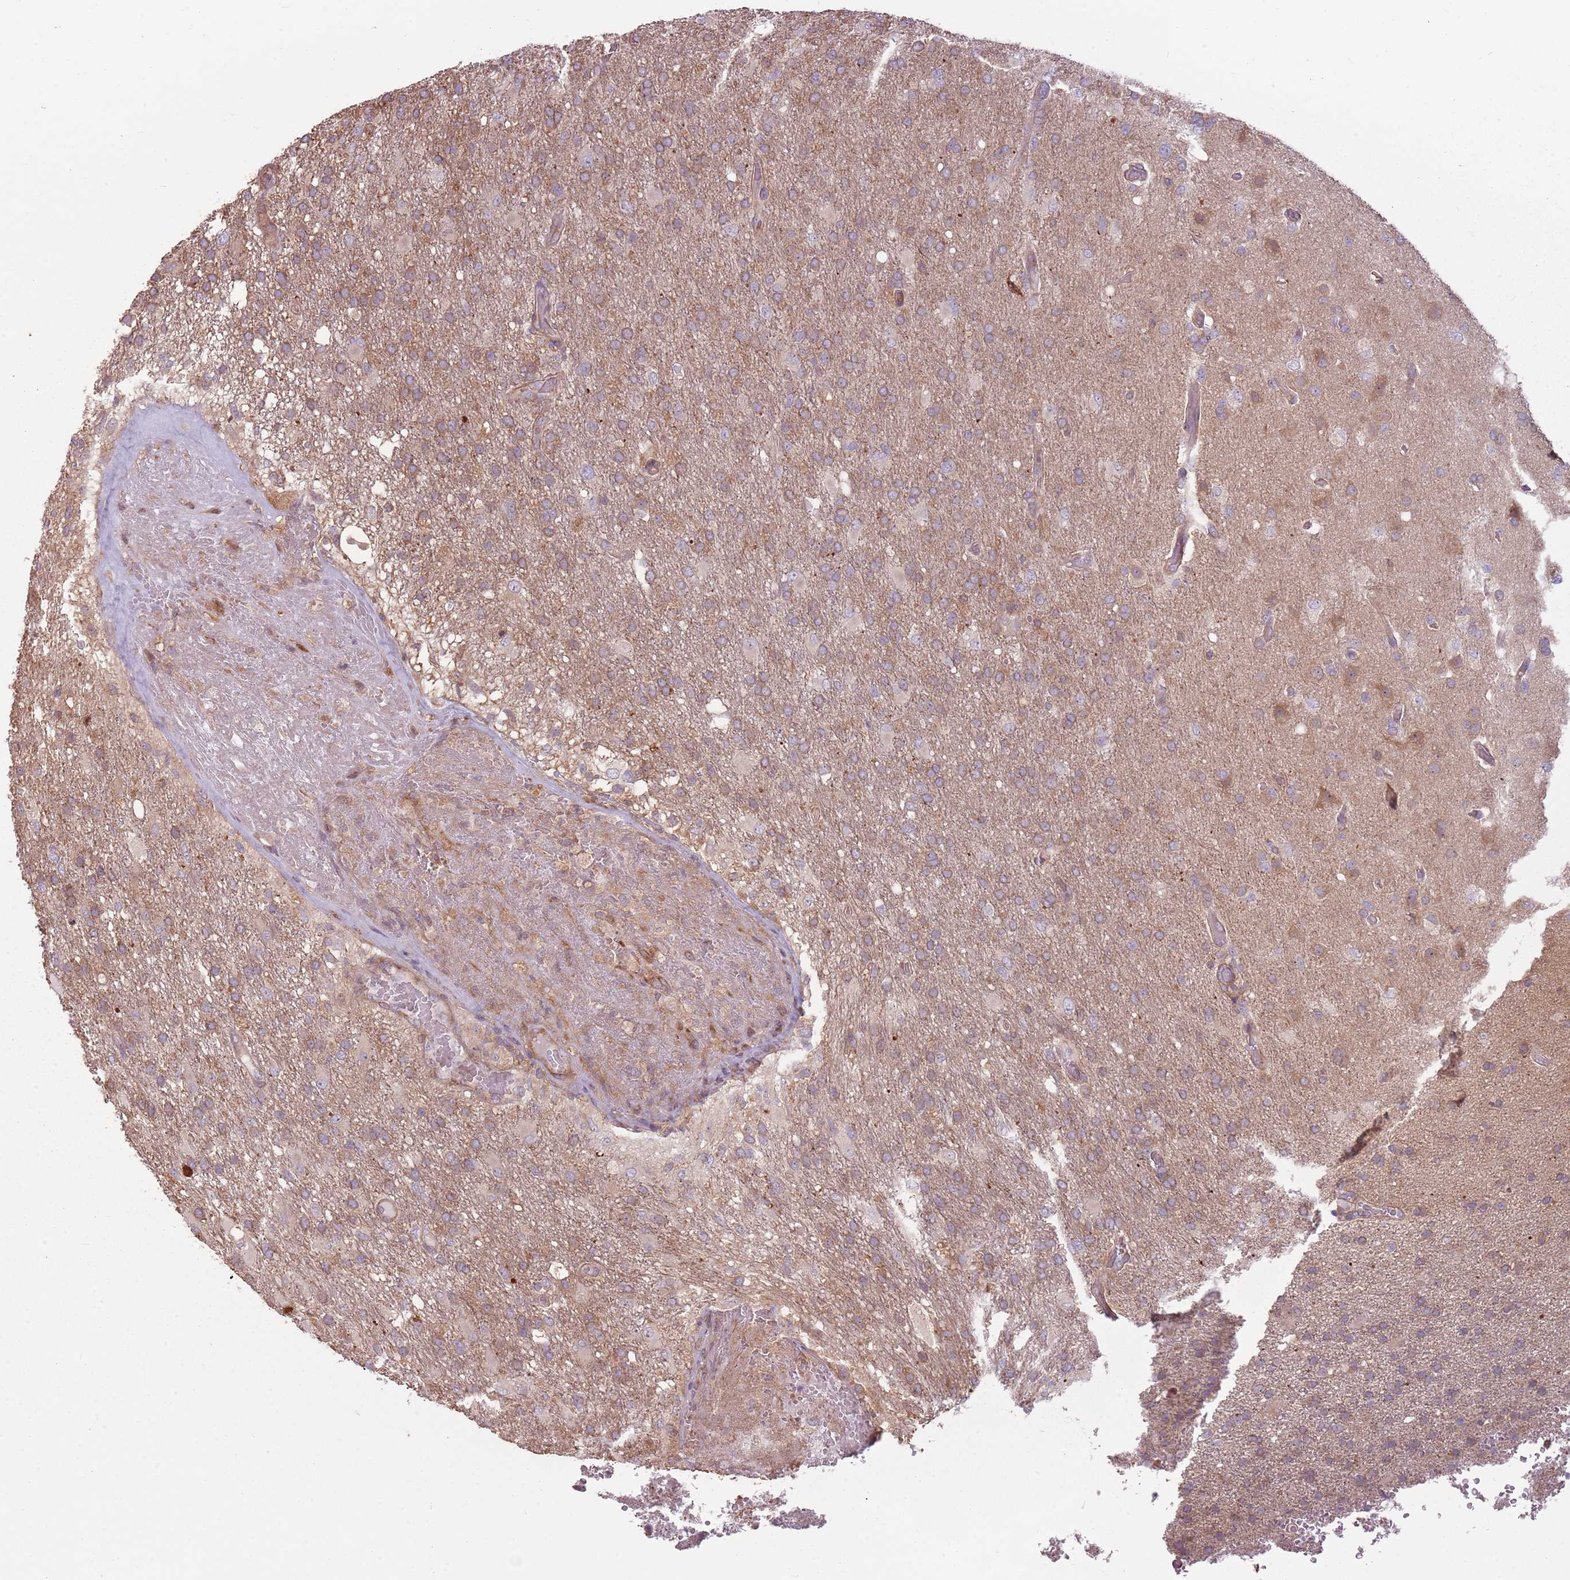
{"staining": {"intensity": "weak", "quantity": "25%-75%", "location": "cytoplasmic/membranous"}, "tissue": "glioma", "cell_type": "Tumor cells", "image_type": "cancer", "snomed": [{"axis": "morphology", "description": "Glioma, malignant, High grade"}, {"axis": "topography", "description": "Brain"}], "caption": "Immunohistochemical staining of human glioma displays low levels of weak cytoplasmic/membranous protein positivity in about 25%-75% of tumor cells.", "gene": "RPL21", "patient": {"sex": "female", "age": 74}}